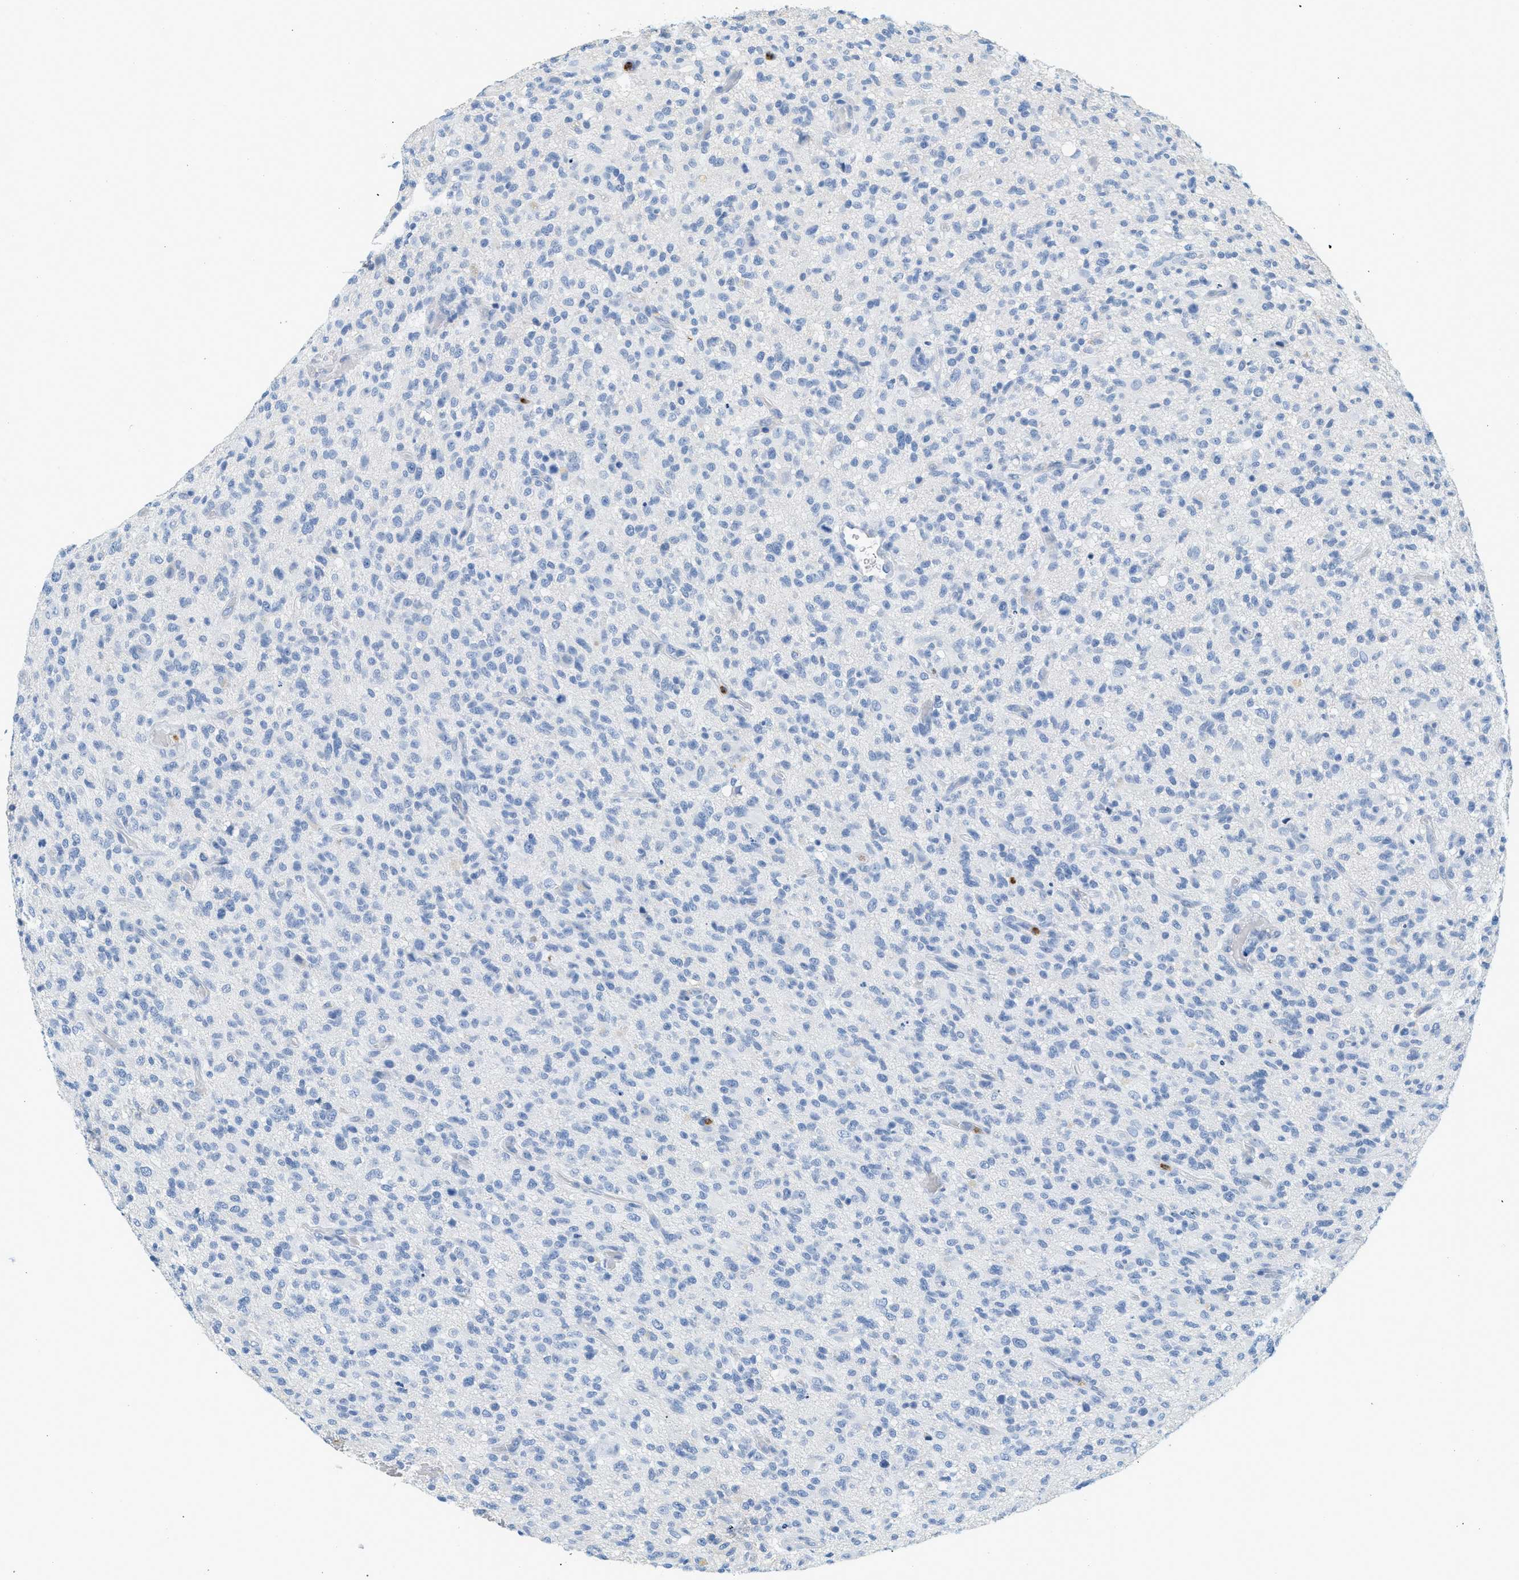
{"staining": {"intensity": "negative", "quantity": "none", "location": "none"}, "tissue": "glioma", "cell_type": "Tumor cells", "image_type": "cancer", "snomed": [{"axis": "morphology", "description": "Glioma, malignant, High grade"}, {"axis": "topography", "description": "Brain"}], "caption": "A high-resolution photomicrograph shows immunohistochemistry staining of glioma, which demonstrates no significant expression in tumor cells.", "gene": "LCN2", "patient": {"sex": "male", "age": 71}}